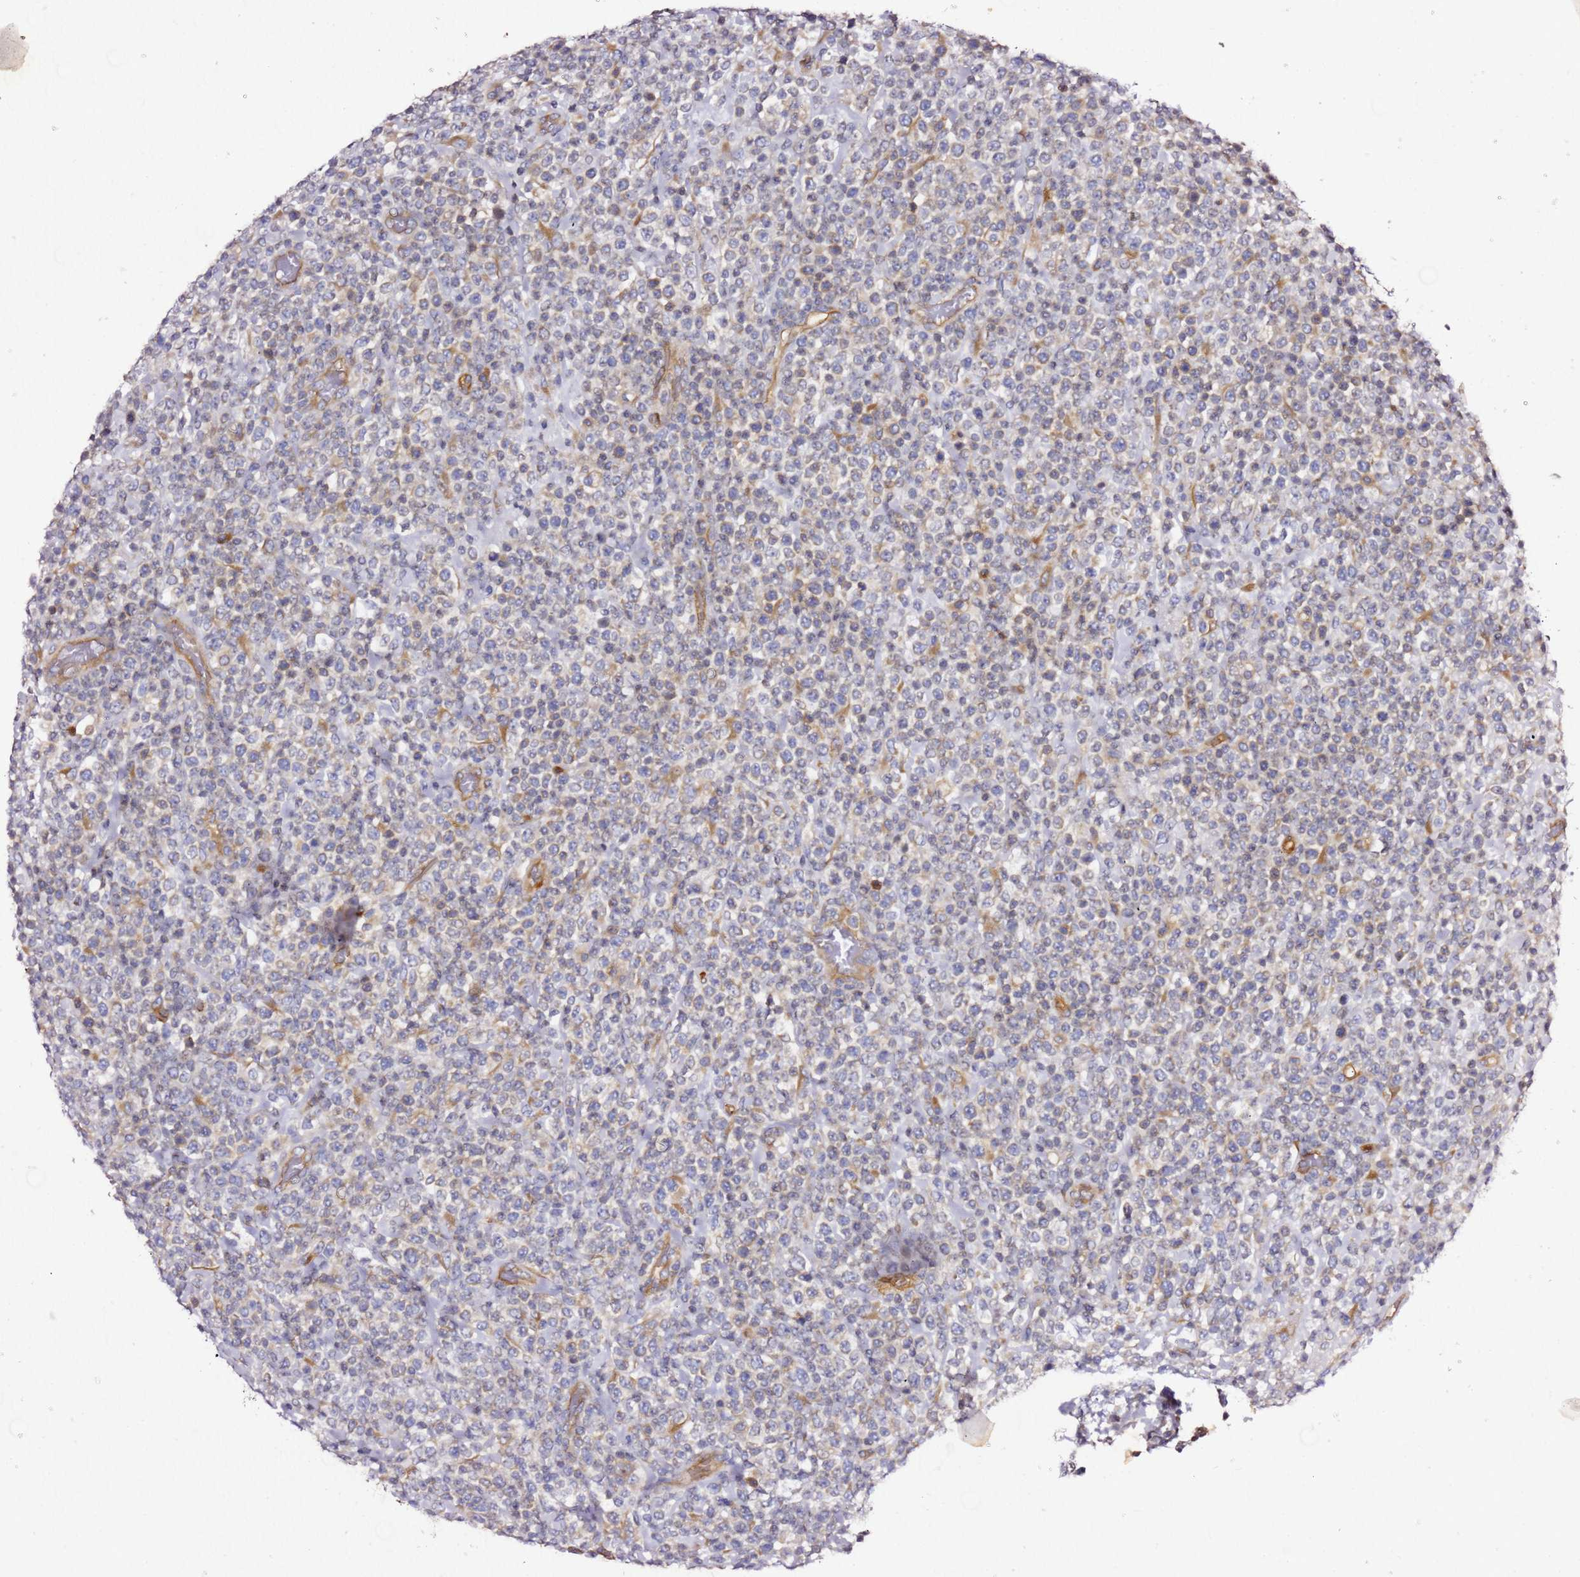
{"staining": {"intensity": "negative", "quantity": "none", "location": "none"}, "tissue": "lymphoma", "cell_type": "Tumor cells", "image_type": "cancer", "snomed": [{"axis": "morphology", "description": "Malignant lymphoma, non-Hodgkin's type, High grade"}, {"axis": "topography", "description": "Colon"}], "caption": "Image shows no significant protein staining in tumor cells of high-grade malignant lymphoma, non-Hodgkin's type. Brightfield microscopy of immunohistochemistry stained with DAB (3,3'-diaminobenzidine) (brown) and hematoxylin (blue), captured at high magnification.", "gene": "KIF7", "patient": {"sex": "female", "age": 53}}